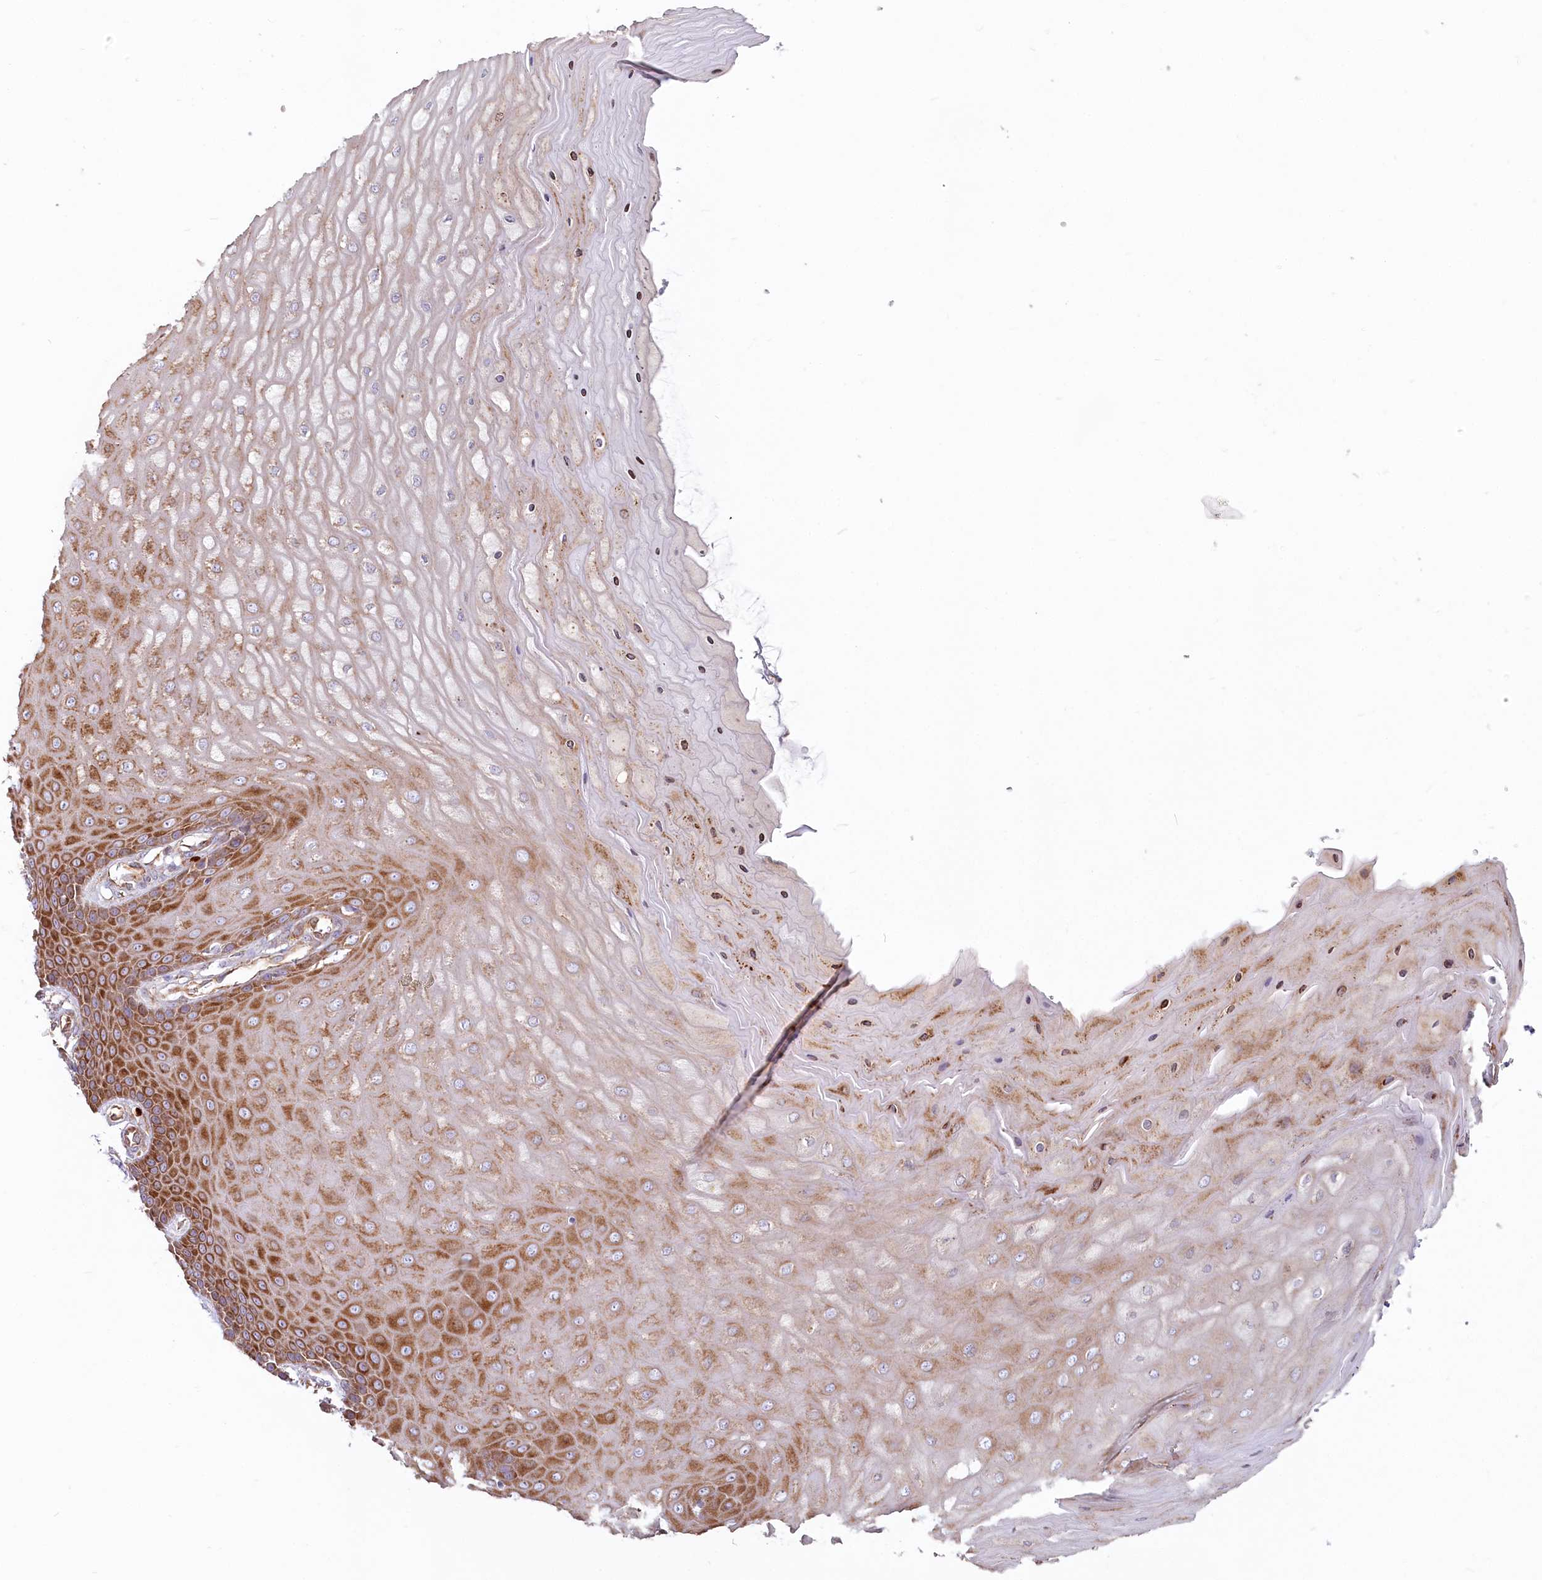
{"staining": {"intensity": "moderate", "quantity": ">75%", "location": "cytoplasmic/membranous"}, "tissue": "cervix", "cell_type": "Glandular cells", "image_type": "normal", "snomed": [{"axis": "morphology", "description": "Normal tissue, NOS"}, {"axis": "topography", "description": "Cervix"}], "caption": "Approximately >75% of glandular cells in benign human cervix demonstrate moderate cytoplasmic/membranous protein positivity as visualized by brown immunohistochemical staining.", "gene": "HARS2", "patient": {"sex": "female", "age": 55}}